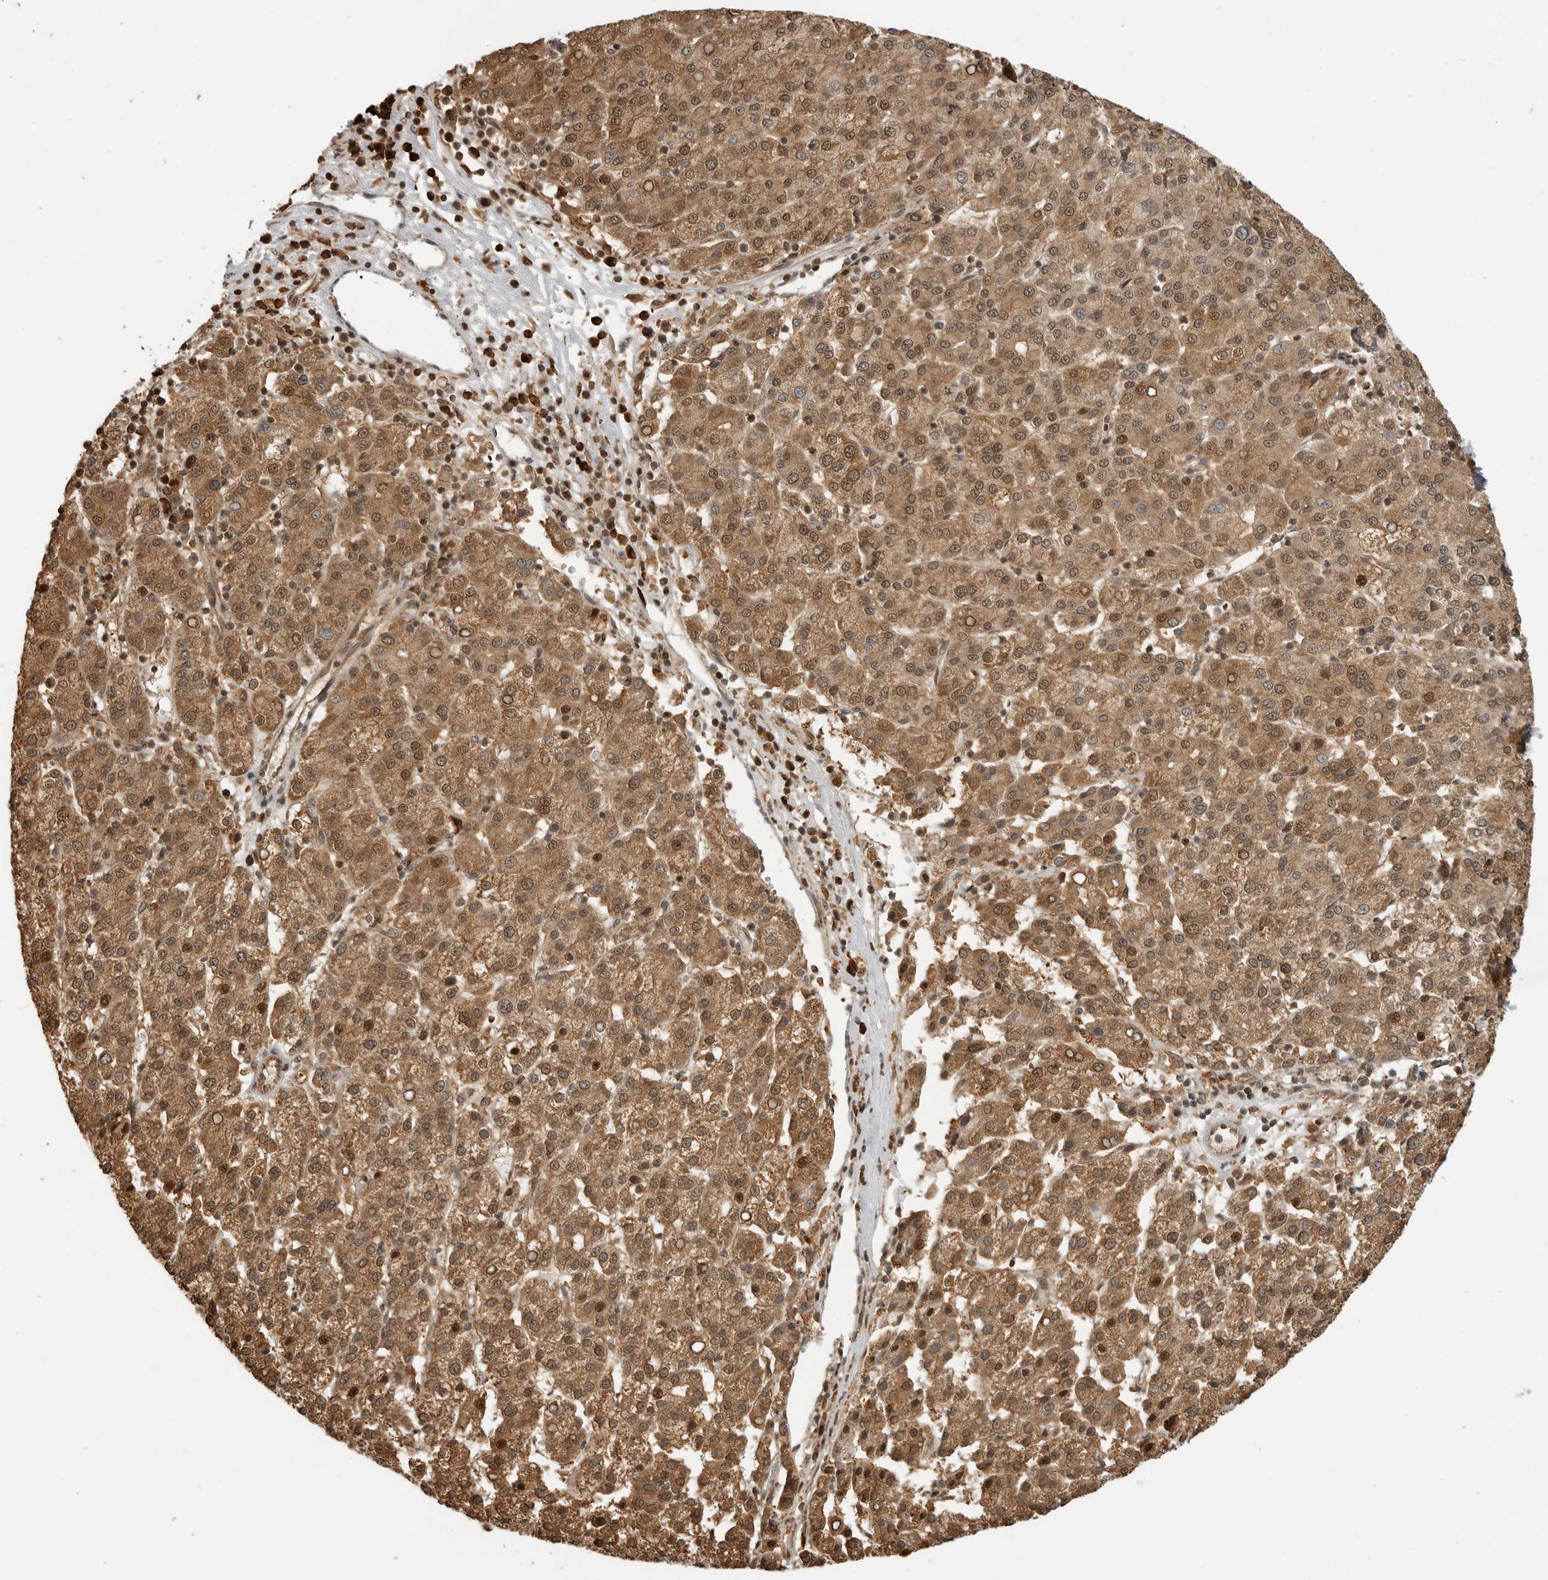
{"staining": {"intensity": "moderate", "quantity": ">75%", "location": "cytoplasmic/membranous,nuclear"}, "tissue": "liver cancer", "cell_type": "Tumor cells", "image_type": "cancer", "snomed": [{"axis": "morphology", "description": "Carcinoma, Hepatocellular, NOS"}, {"axis": "topography", "description": "Liver"}], "caption": "Liver cancer (hepatocellular carcinoma) stained with immunohistochemistry (IHC) shows moderate cytoplasmic/membranous and nuclear staining in approximately >75% of tumor cells.", "gene": "BMP2K", "patient": {"sex": "female", "age": 58}}